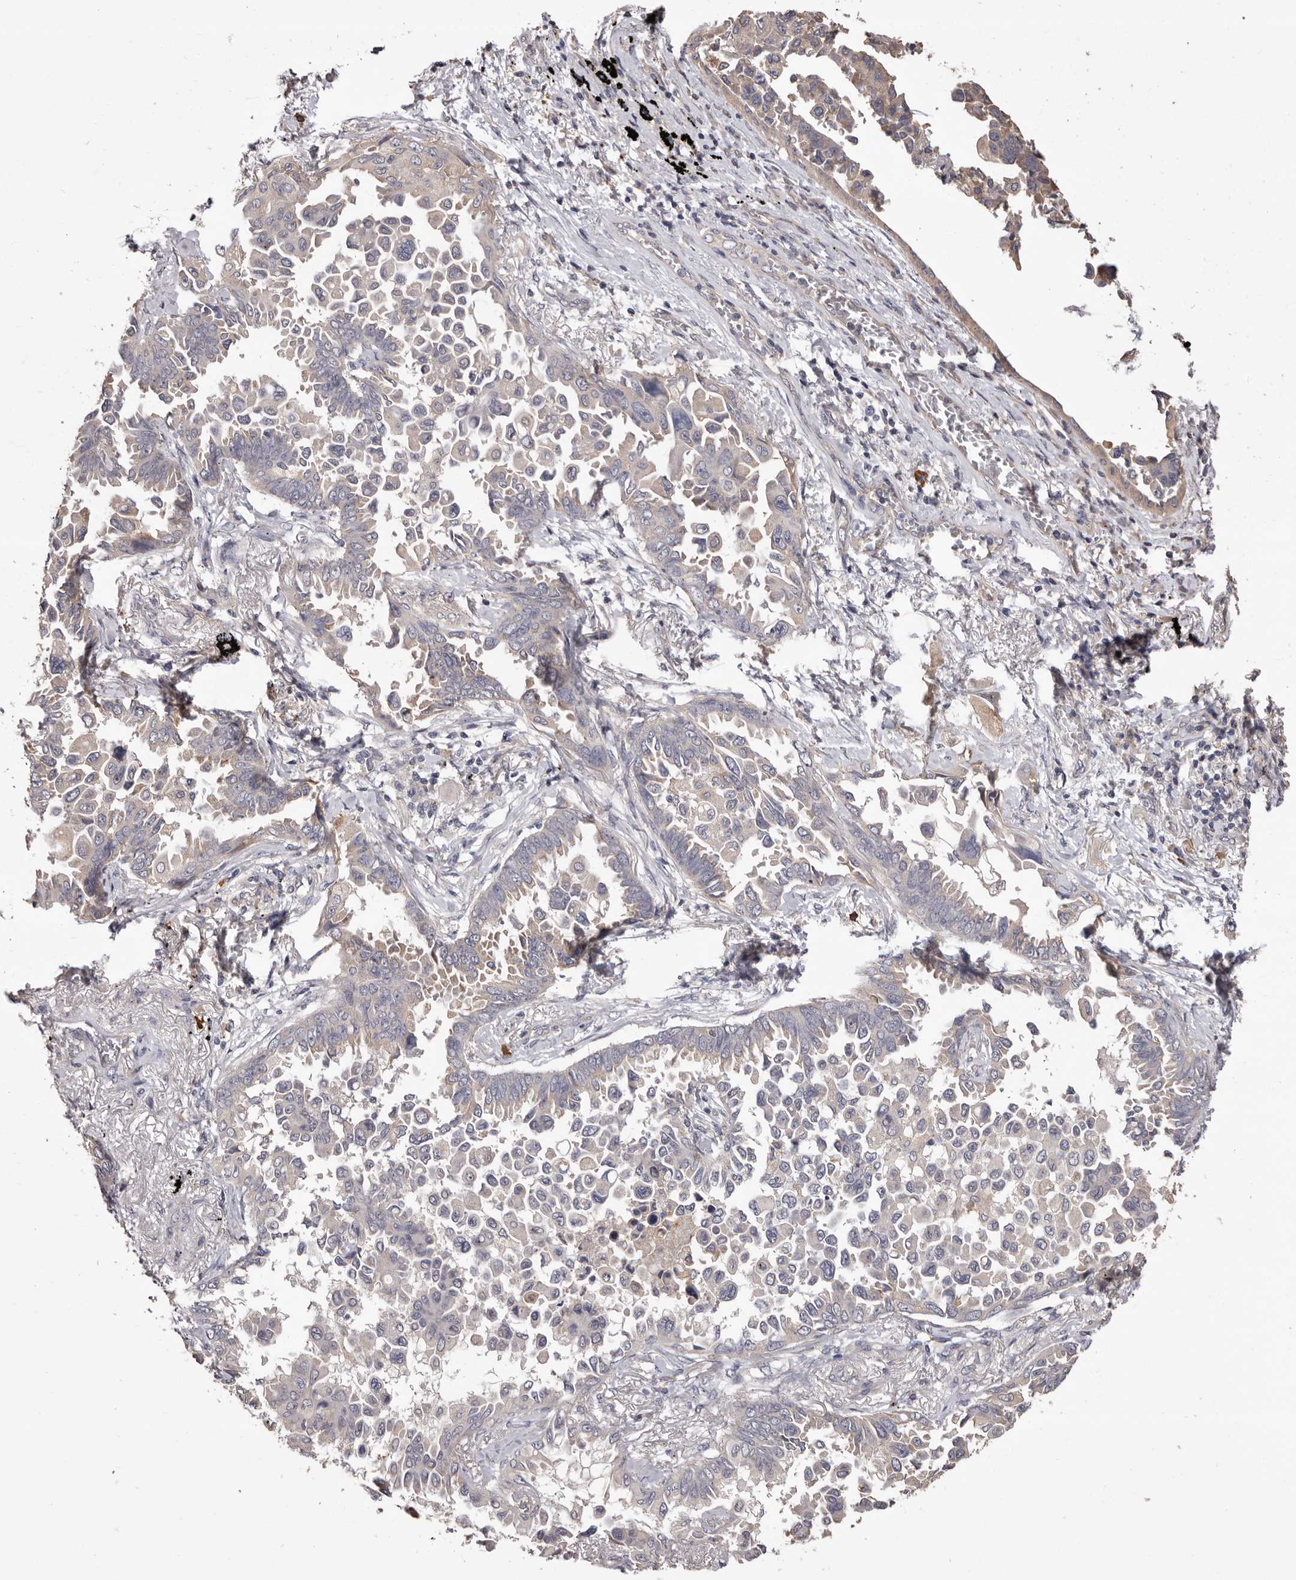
{"staining": {"intensity": "negative", "quantity": "none", "location": "none"}, "tissue": "lung cancer", "cell_type": "Tumor cells", "image_type": "cancer", "snomed": [{"axis": "morphology", "description": "Adenocarcinoma, NOS"}, {"axis": "topography", "description": "Lung"}], "caption": "Immunohistochemical staining of human adenocarcinoma (lung) exhibits no significant staining in tumor cells.", "gene": "ETNK1", "patient": {"sex": "female", "age": 67}}